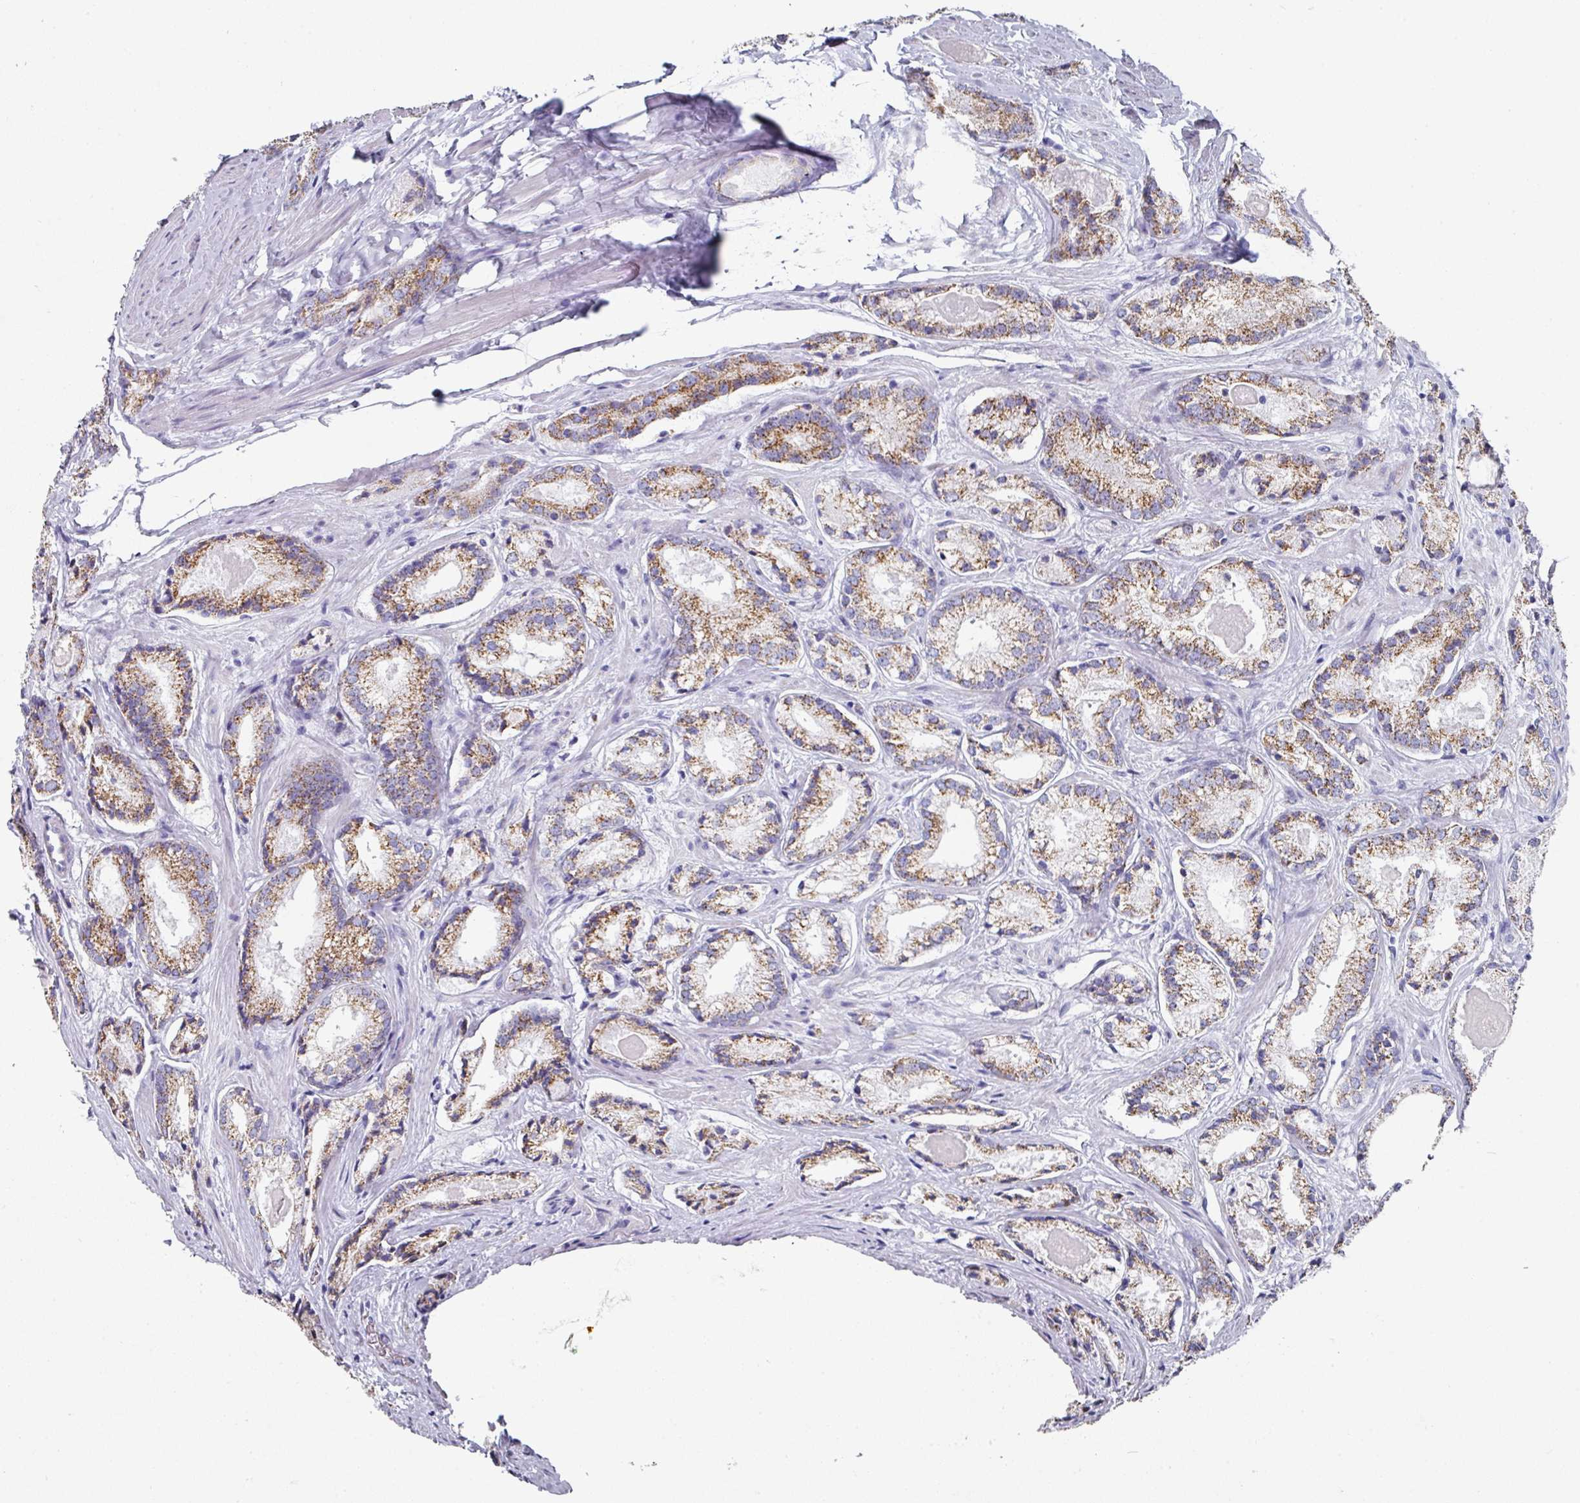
{"staining": {"intensity": "moderate", "quantity": ">75%", "location": "cytoplasmic/membranous"}, "tissue": "prostate cancer", "cell_type": "Tumor cells", "image_type": "cancer", "snomed": [{"axis": "morphology", "description": "Adenocarcinoma, Low grade"}, {"axis": "topography", "description": "Prostate"}], "caption": "DAB (3,3'-diaminobenzidine) immunohistochemical staining of prostate low-grade adenocarcinoma demonstrates moderate cytoplasmic/membranous protein positivity in approximately >75% of tumor cells.", "gene": "SETBP1", "patient": {"sex": "male", "age": 68}}